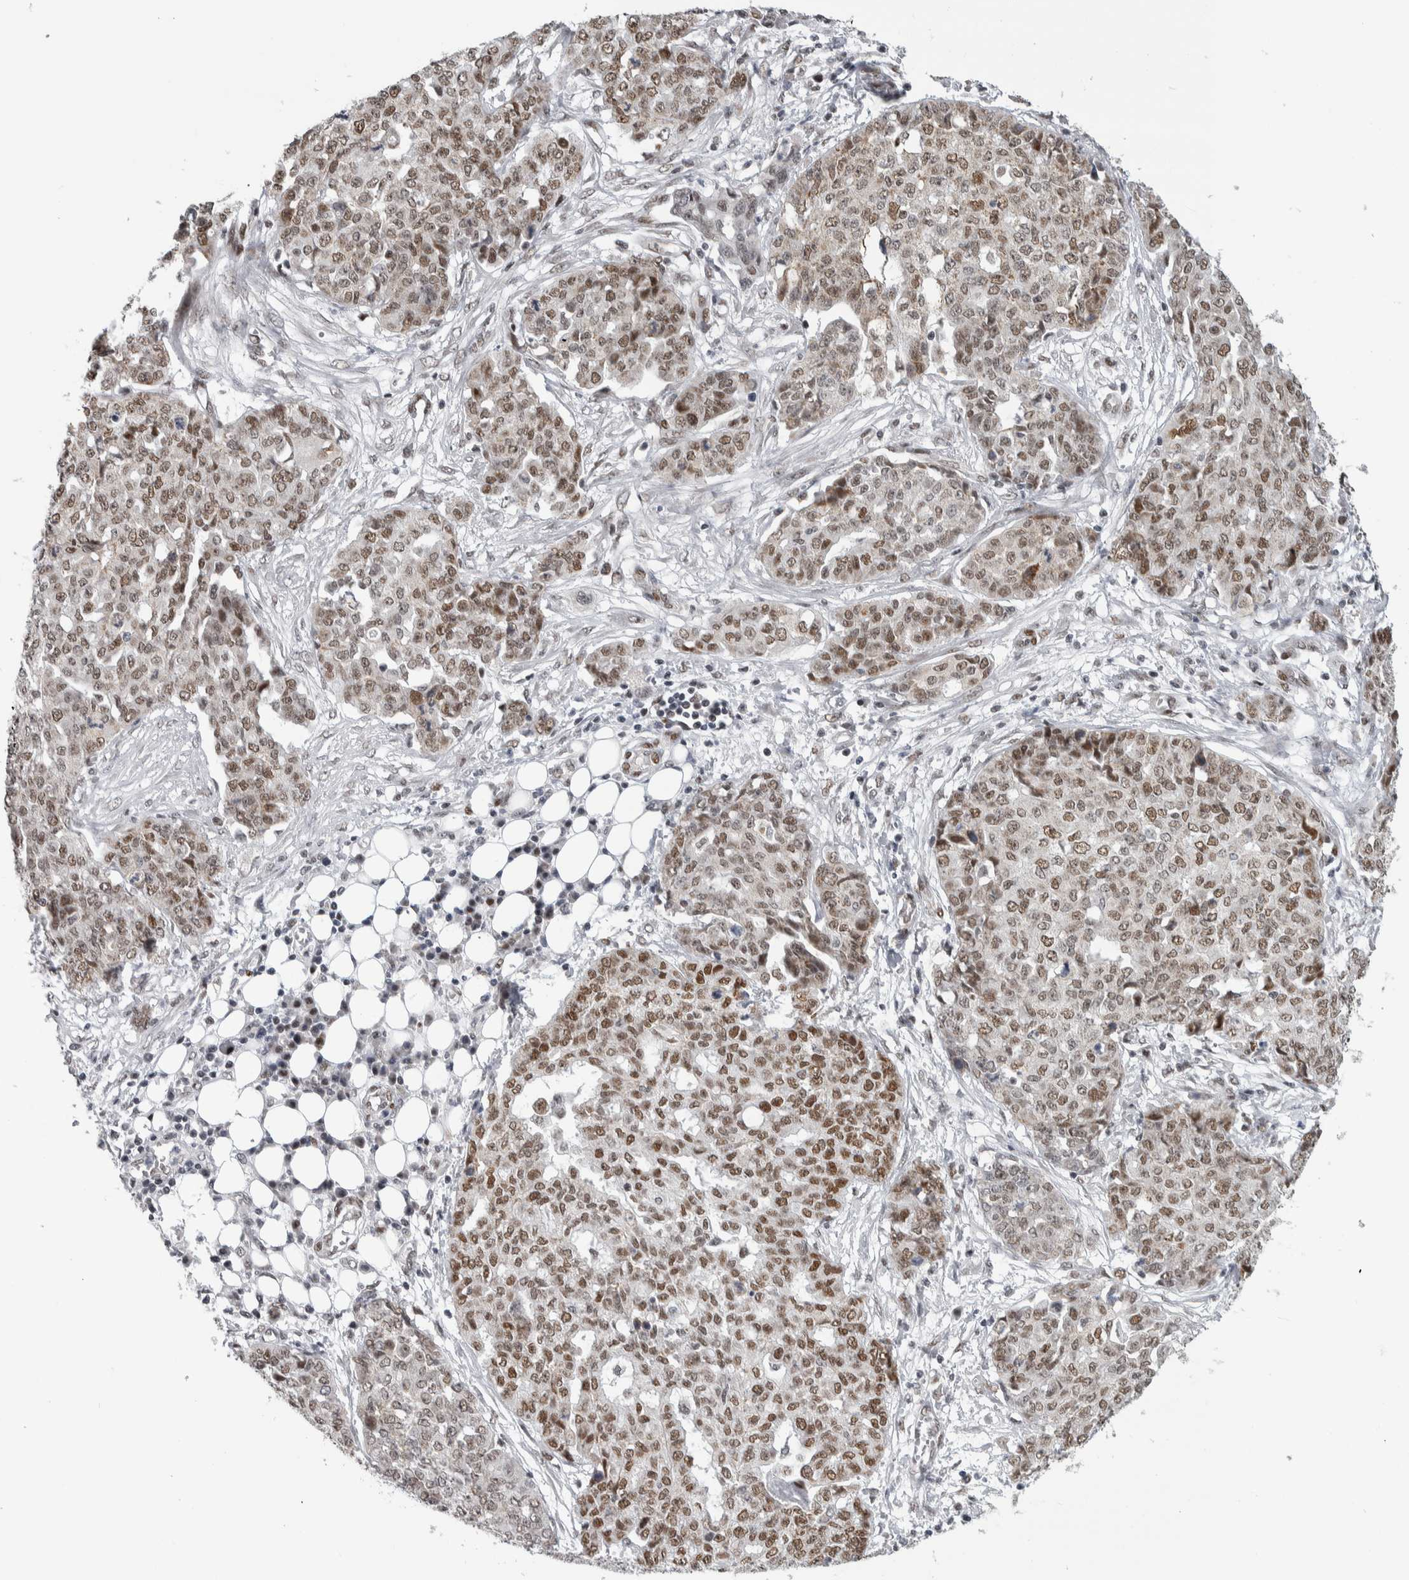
{"staining": {"intensity": "moderate", "quantity": ">75%", "location": "cytoplasmic/membranous,nuclear"}, "tissue": "ovarian cancer", "cell_type": "Tumor cells", "image_type": "cancer", "snomed": [{"axis": "morphology", "description": "Cystadenocarcinoma, serous, NOS"}, {"axis": "topography", "description": "Soft tissue"}, {"axis": "topography", "description": "Ovary"}], "caption": "IHC (DAB) staining of human ovarian serous cystadenocarcinoma demonstrates moderate cytoplasmic/membranous and nuclear protein expression in about >75% of tumor cells. The protein of interest is shown in brown color, while the nuclei are stained blue.", "gene": "HEXIM2", "patient": {"sex": "female", "age": 57}}